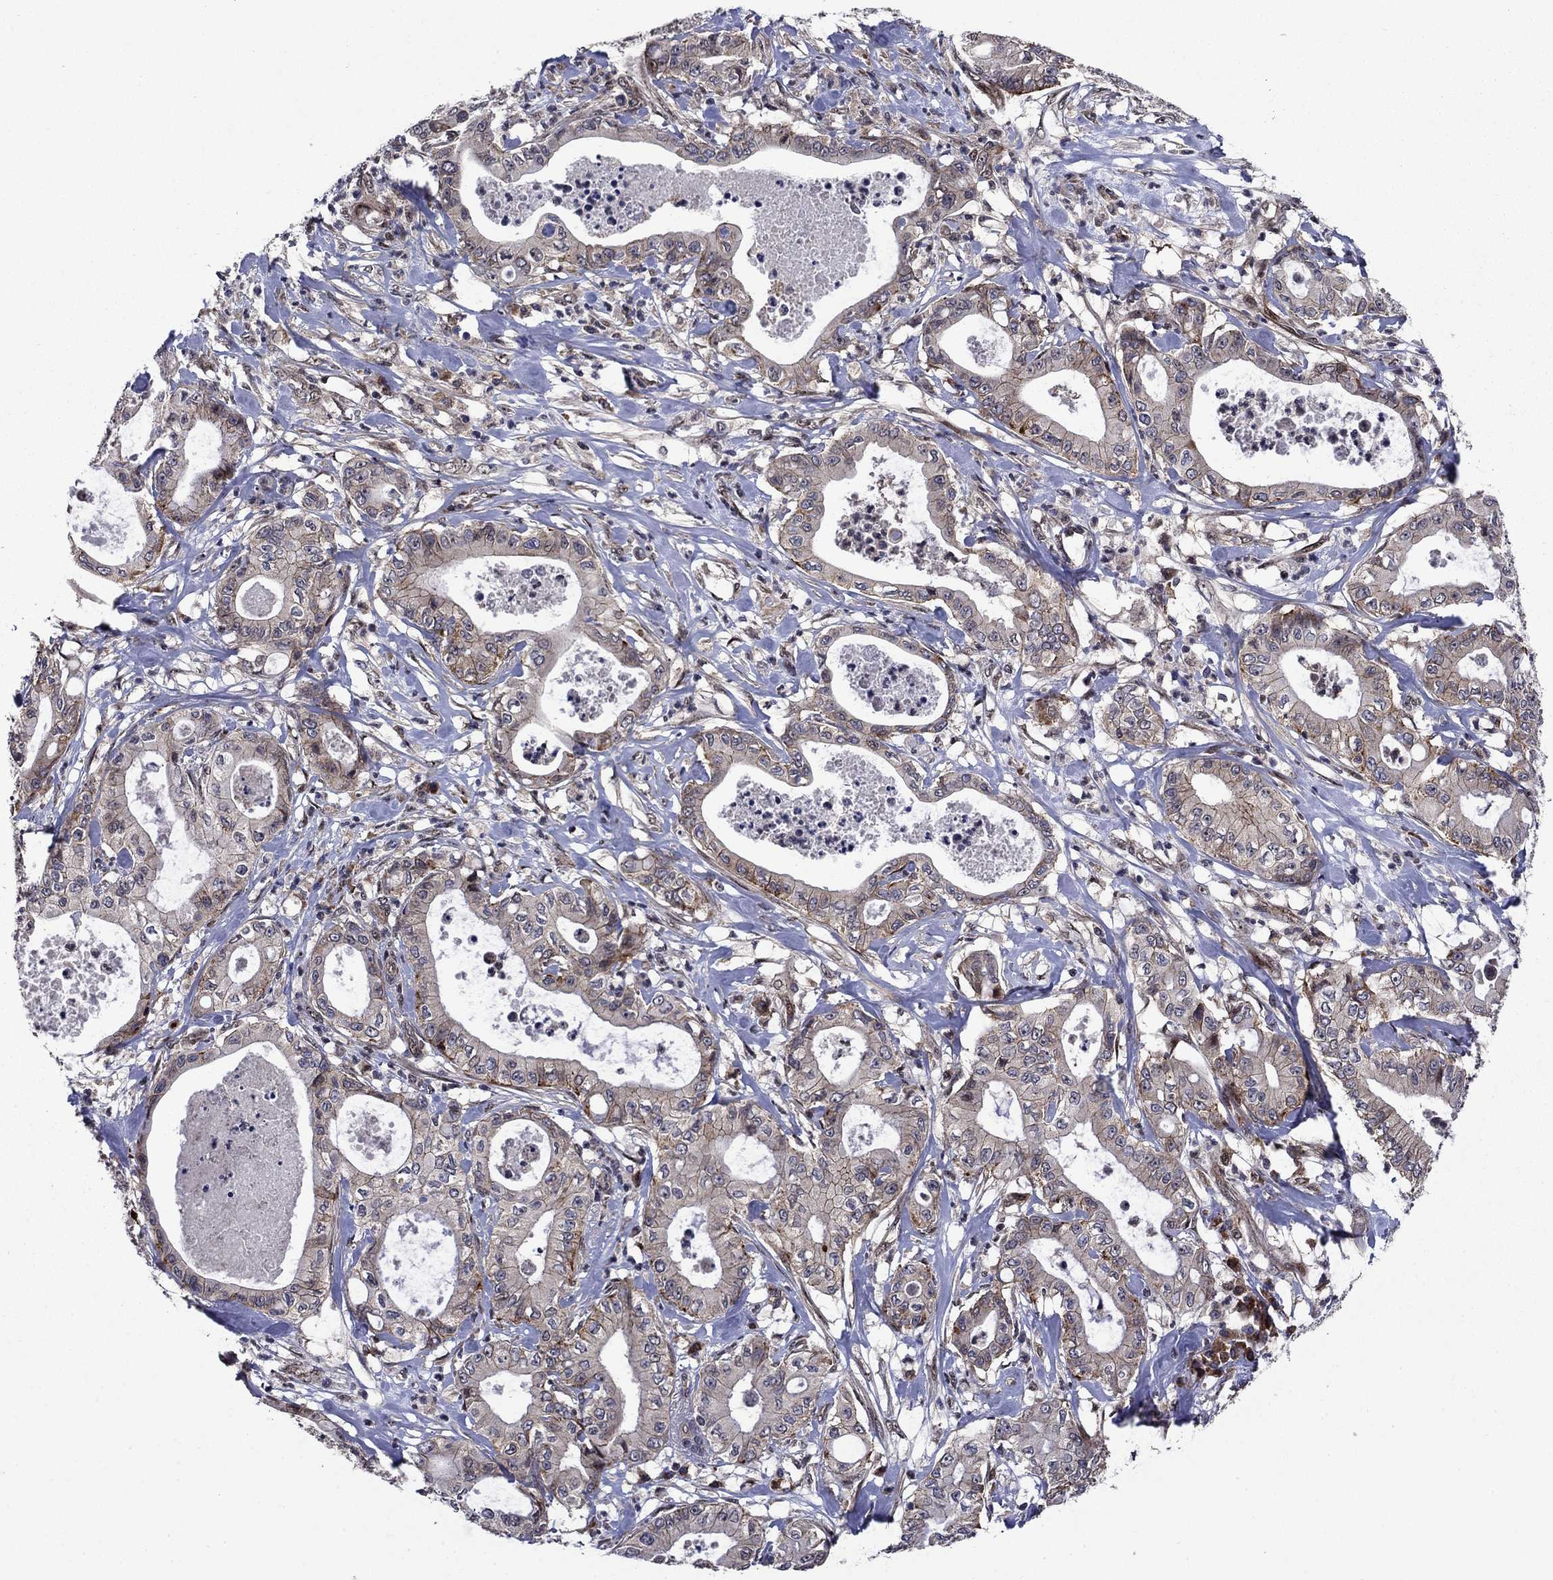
{"staining": {"intensity": "moderate", "quantity": "<25%", "location": "cytoplasmic/membranous"}, "tissue": "pancreatic cancer", "cell_type": "Tumor cells", "image_type": "cancer", "snomed": [{"axis": "morphology", "description": "Adenocarcinoma, NOS"}, {"axis": "topography", "description": "Pancreas"}], "caption": "Pancreatic cancer (adenocarcinoma) stained for a protein (brown) displays moderate cytoplasmic/membranous positive positivity in about <25% of tumor cells.", "gene": "AGTPBP1", "patient": {"sex": "male", "age": 71}}